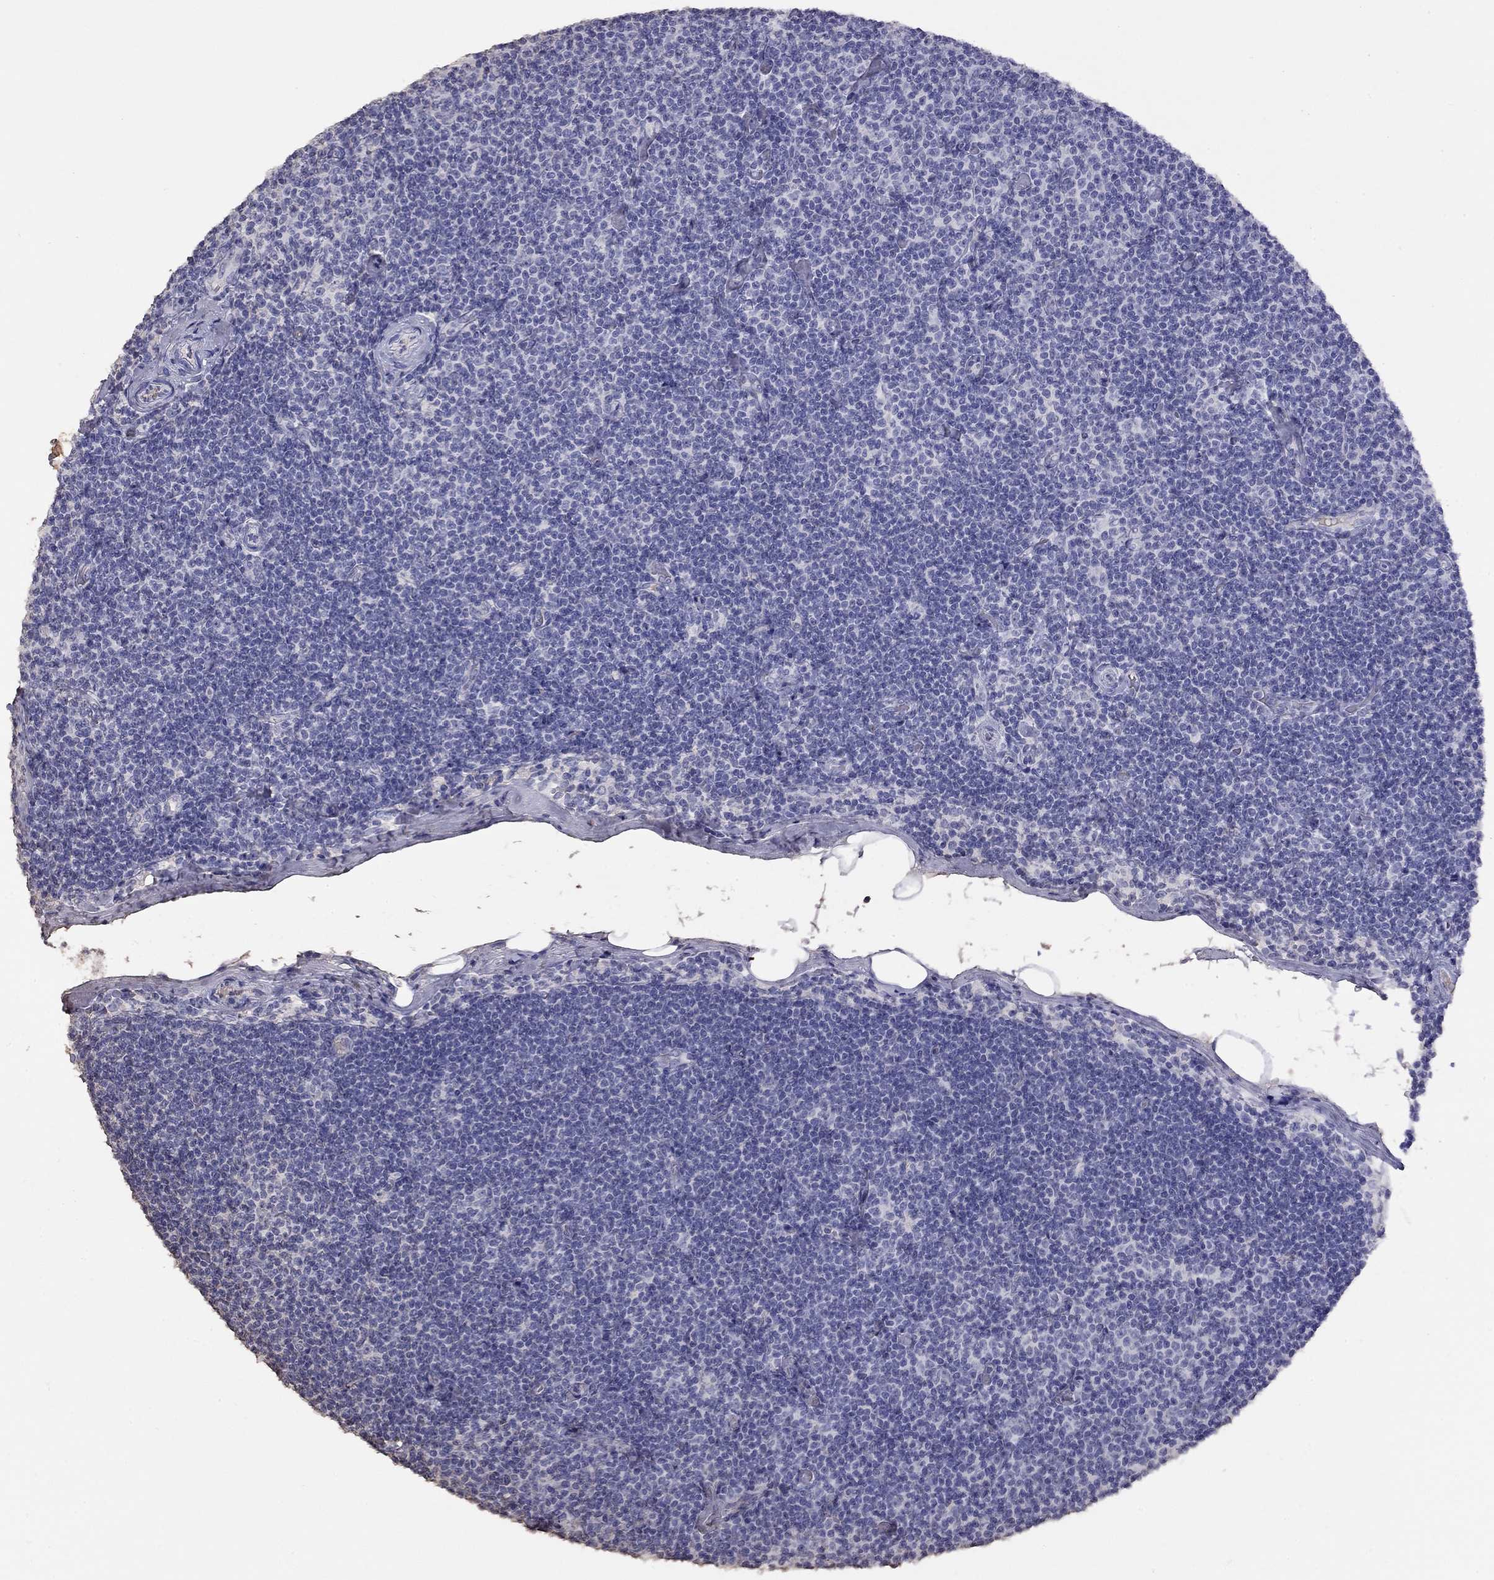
{"staining": {"intensity": "negative", "quantity": "none", "location": "none"}, "tissue": "lymphoma", "cell_type": "Tumor cells", "image_type": "cancer", "snomed": [{"axis": "morphology", "description": "Malignant lymphoma, non-Hodgkin's type, Low grade"}, {"axis": "topography", "description": "Lymph node"}], "caption": "Immunohistochemistry of human lymphoma exhibits no expression in tumor cells.", "gene": "SUN3", "patient": {"sex": "male", "age": 81}}